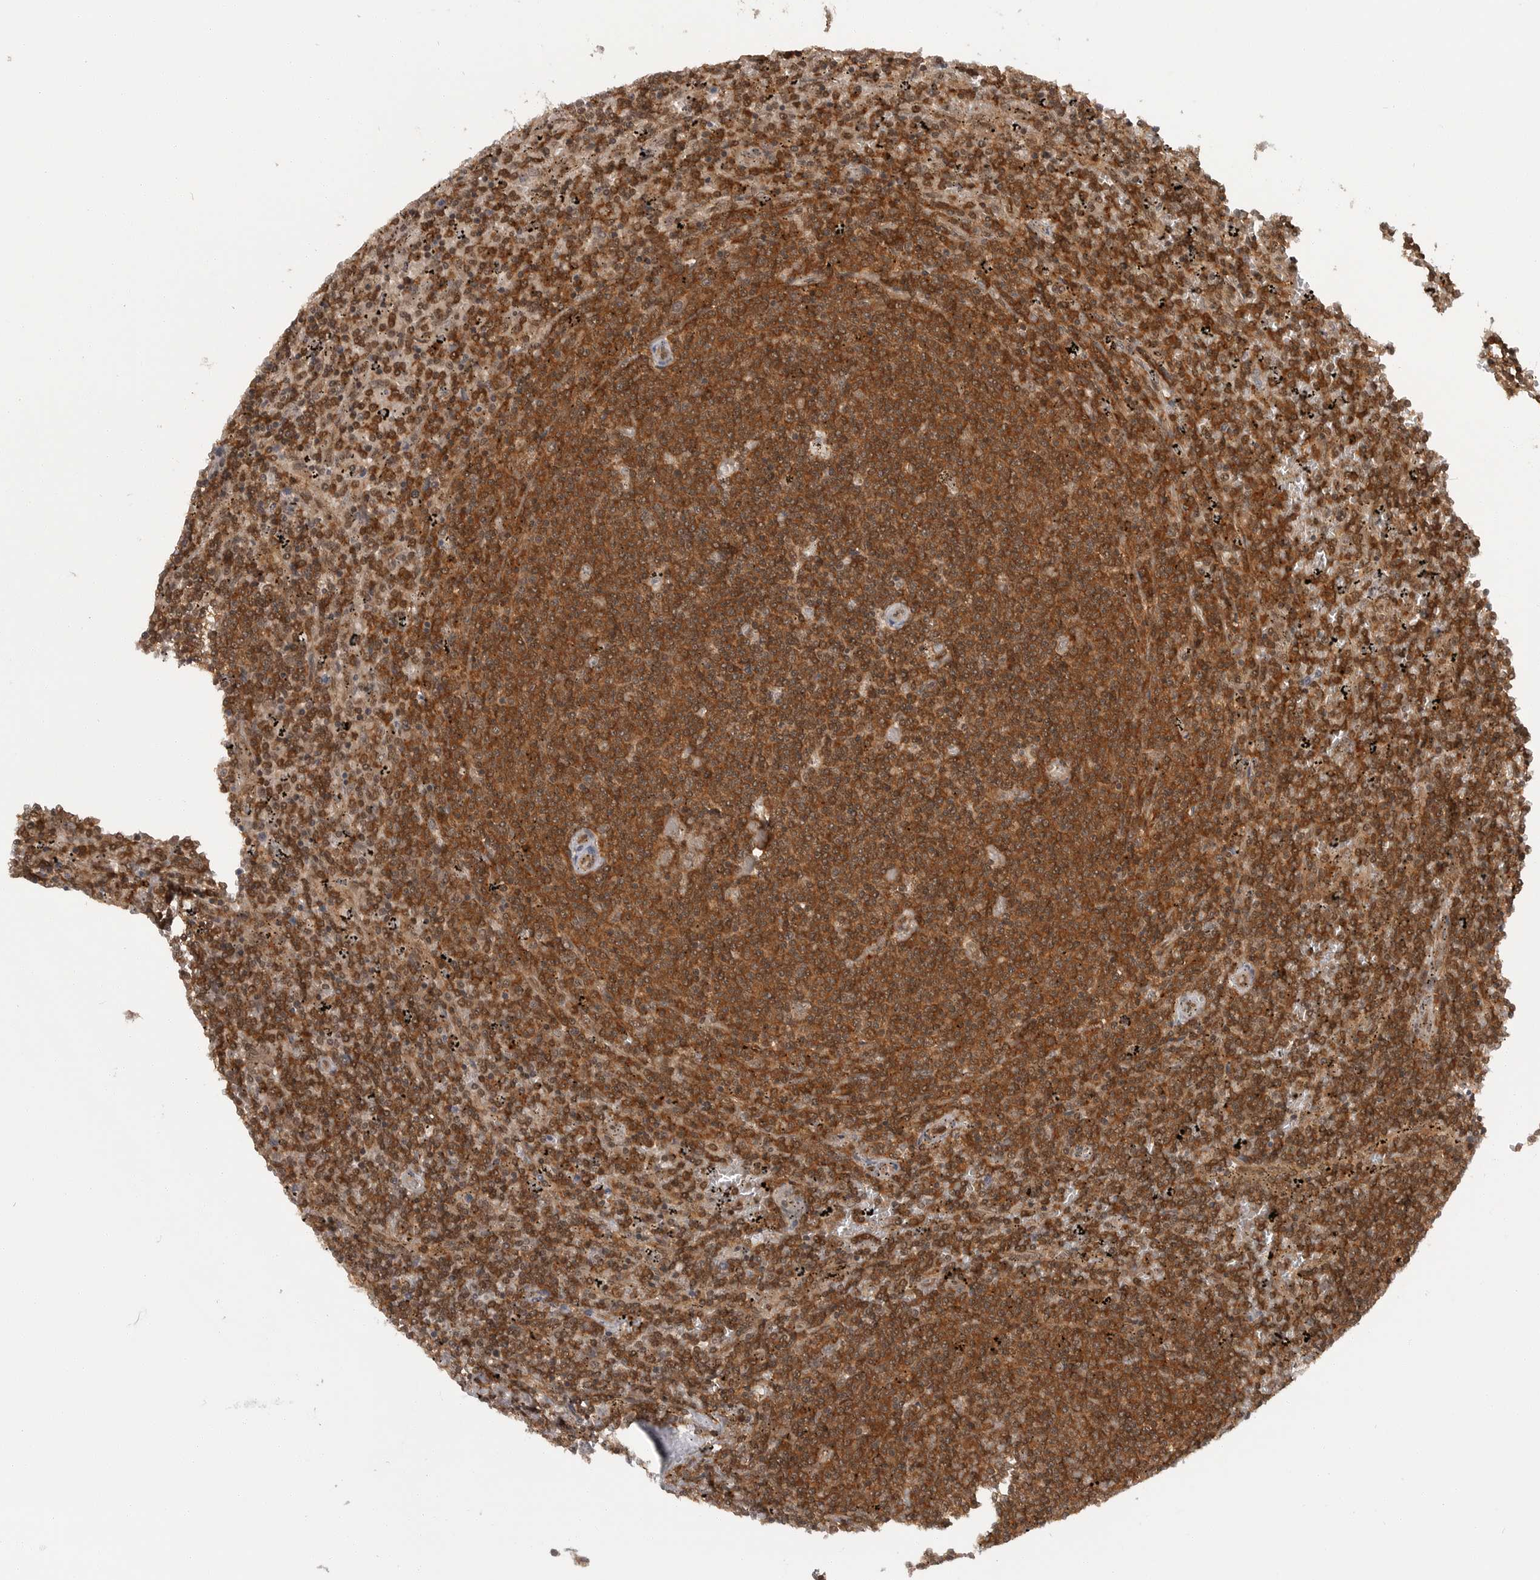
{"staining": {"intensity": "strong", "quantity": ">75%", "location": "cytoplasmic/membranous"}, "tissue": "lymphoma", "cell_type": "Tumor cells", "image_type": "cancer", "snomed": [{"axis": "morphology", "description": "Malignant lymphoma, non-Hodgkin's type, Low grade"}, {"axis": "topography", "description": "Spleen"}], "caption": "Lymphoma tissue reveals strong cytoplasmic/membranous expression in about >75% of tumor cells, visualized by immunohistochemistry.", "gene": "SZRD1", "patient": {"sex": "female", "age": 50}}